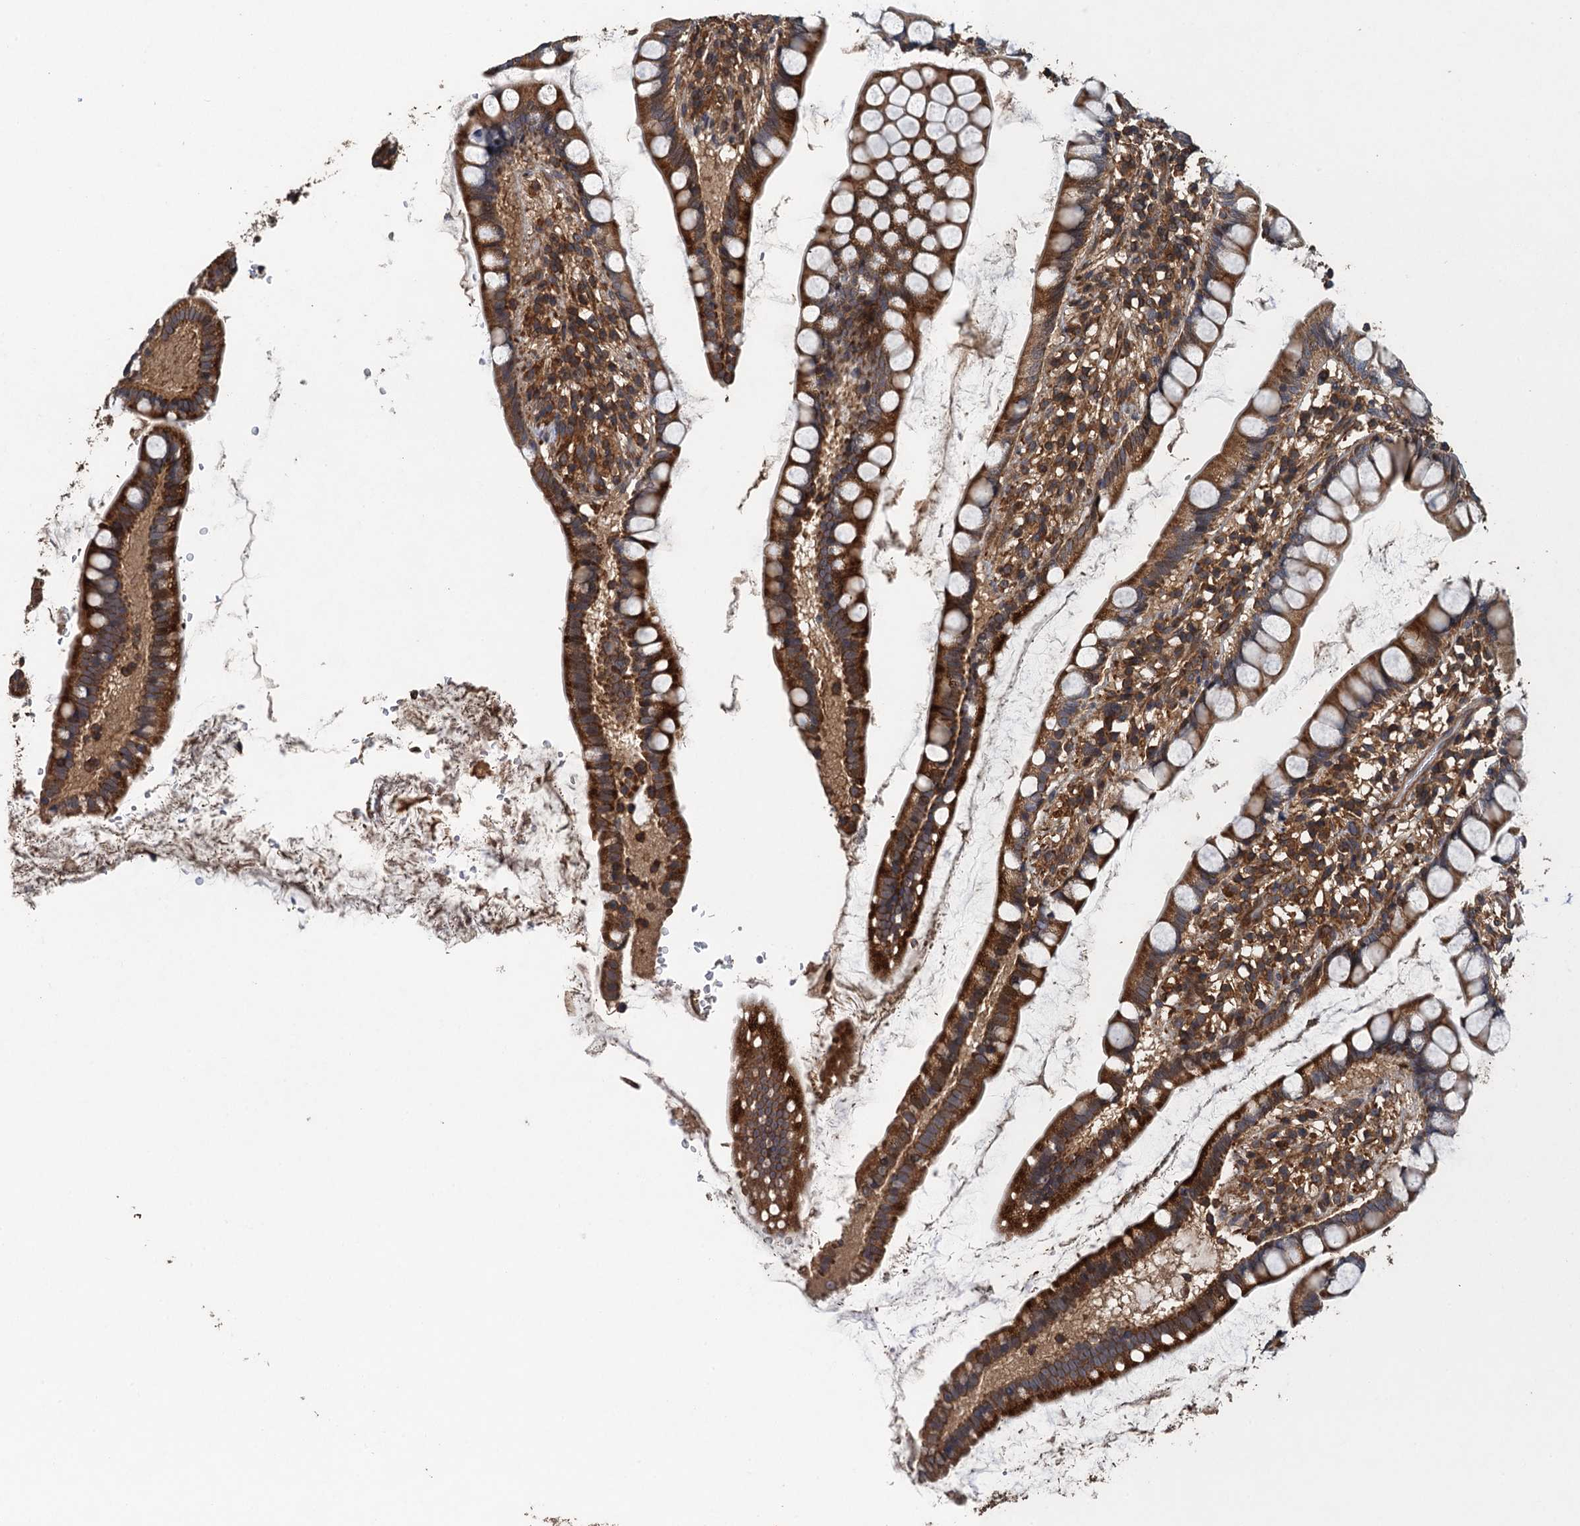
{"staining": {"intensity": "strong", "quantity": ">75%", "location": "cytoplasmic/membranous"}, "tissue": "small intestine", "cell_type": "Glandular cells", "image_type": "normal", "snomed": [{"axis": "morphology", "description": "Normal tissue, NOS"}, {"axis": "topography", "description": "Small intestine"}], "caption": "The image exhibits staining of unremarkable small intestine, revealing strong cytoplasmic/membranous protein positivity (brown color) within glandular cells. (DAB (3,3'-diaminobenzidine) IHC, brown staining for protein, blue staining for nuclei).", "gene": "BORCS5", "patient": {"sex": "female", "age": 84}}